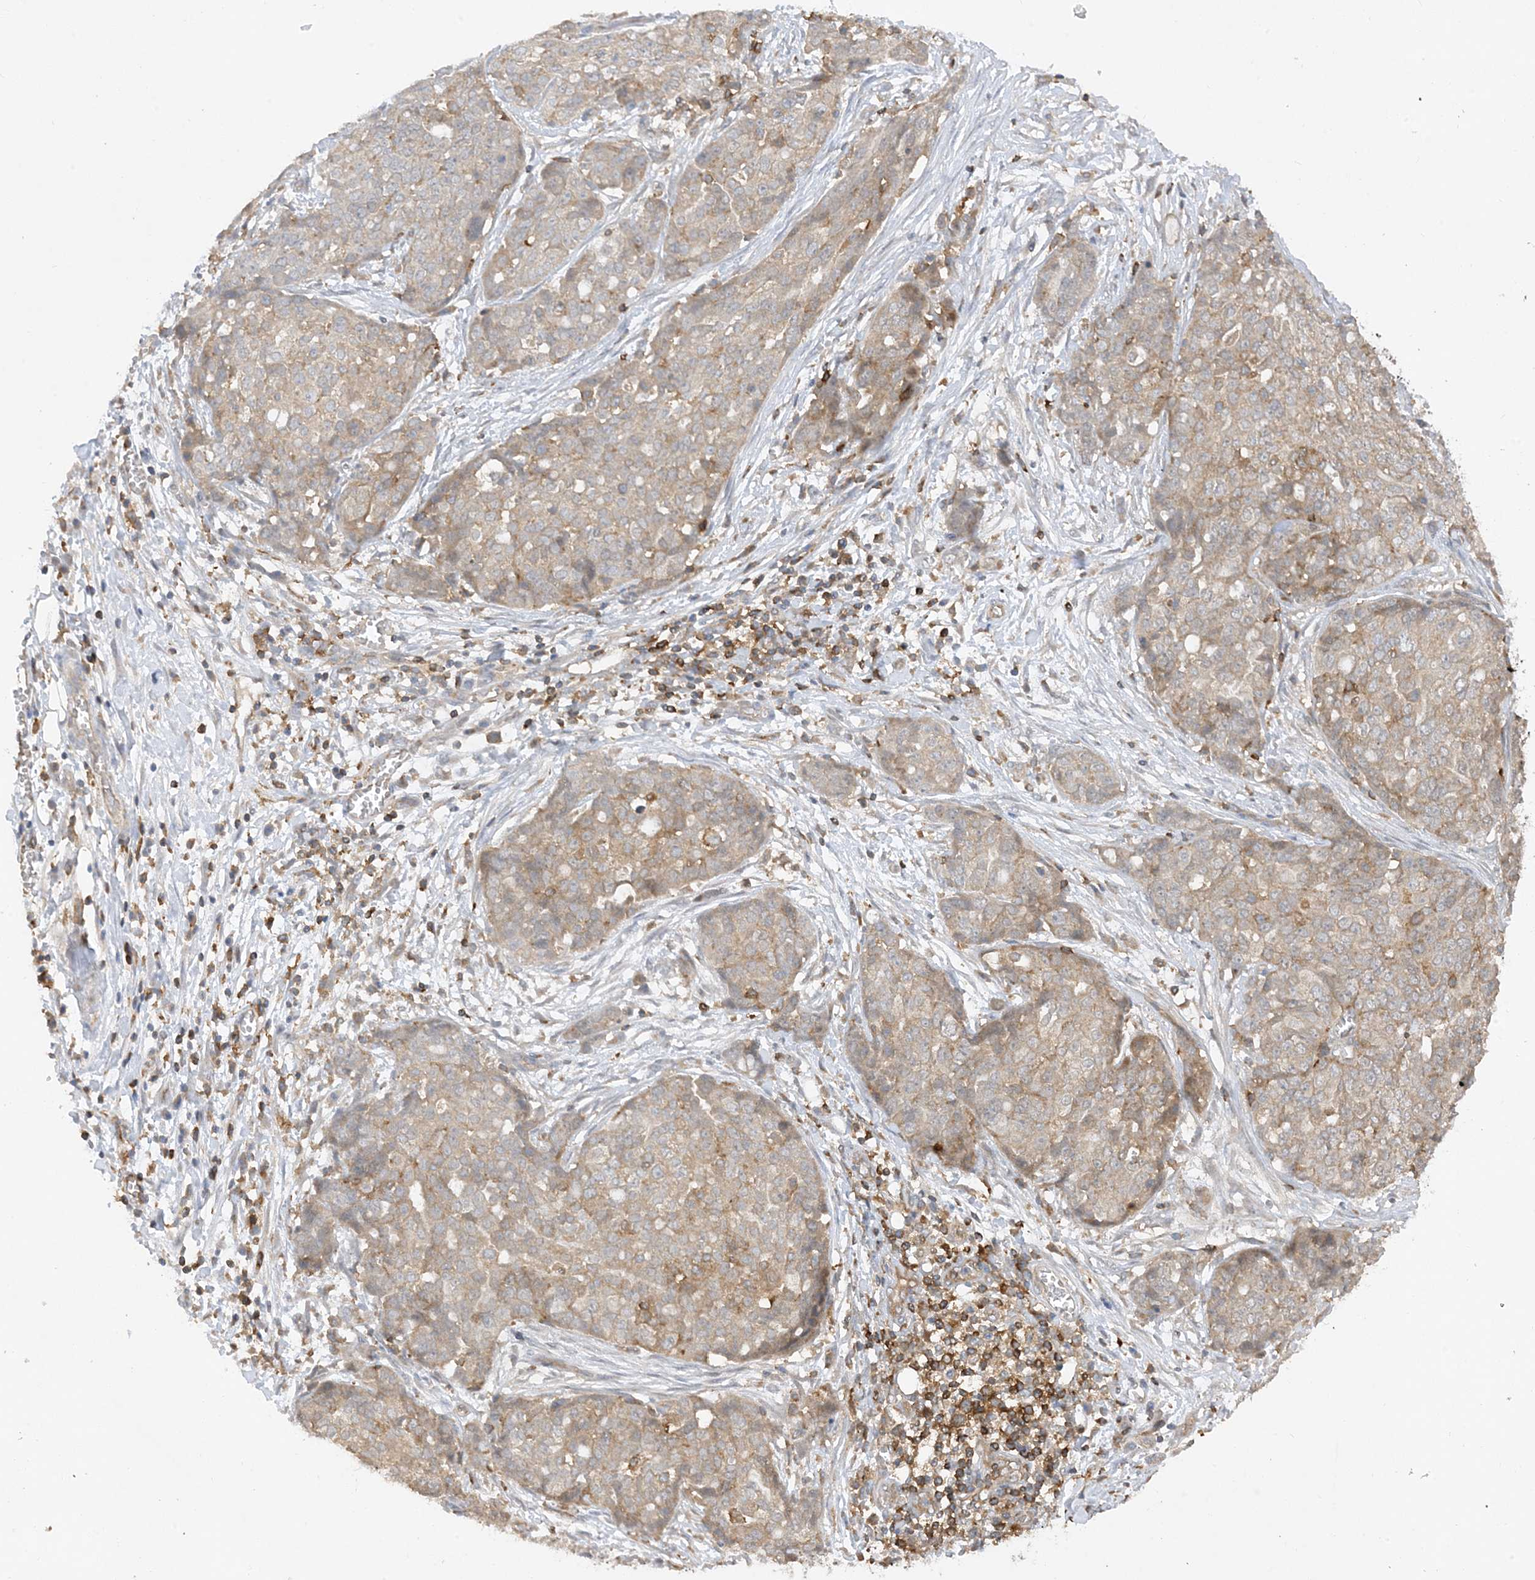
{"staining": {"intensity": "weak", "quantity": "<25%", "location": "cytoplasmic/membranous"}, "tissue": "ovarian cancer", "cell_type": "Tumor cells", "image_type": "cancer", "snomed": [{"axis": "morphology", "description": "Cystadenocarcinoma, serous, NOS"}, {"axis": "topography", "description": "Soft tissue"}, {"axis": "topography", "description": "Ovary"}], "caption": "Image shows no significant protein positivity in tumor cells of ovarian serous cystadenocarcinoma.", "gene": "PHACTR2", "patient": {"sex": "female", "age": 57}}